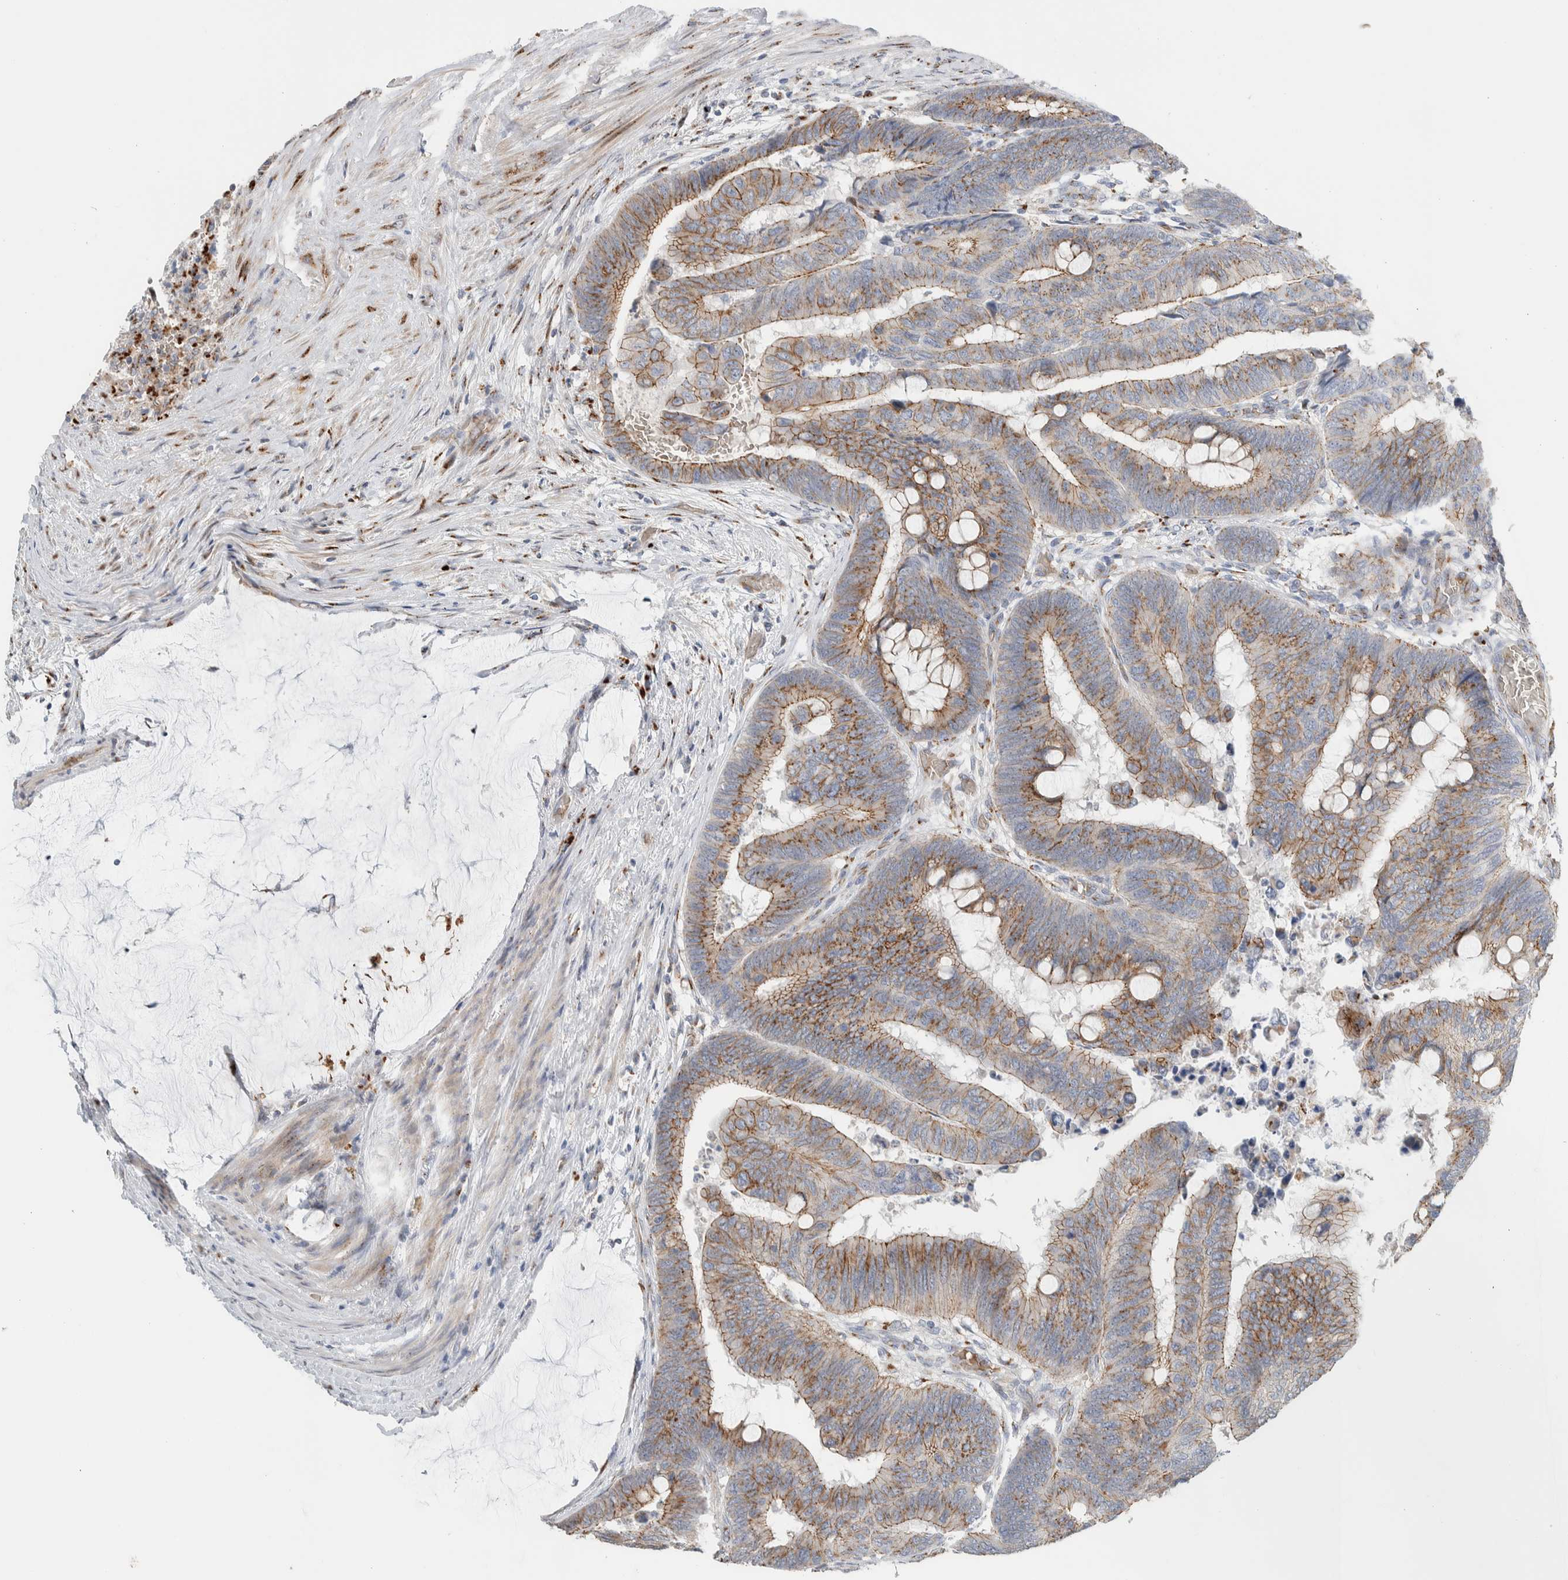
{"staining": {"intensity": "moderate", "quantity": ">75%", "location": "cytoplasmic/membranous"}, "tissue": "colorectal cancer", "cell_type": "Tumor cells", "image_type": "cancer", "snomed": [{"axis": "morphology", "description": "Normal tissue, NOS"}, {"axis": "morphology", "description": "Adenocarcinoma, NOS"}, {"axis": "topography", "description": "Rectum"}], "caption": "DAB (3,3'-diaminobenzidine) immunohistochemical staining of human colorectal cancer demonstrates moderate cytoplasmic/membranous protein staining in approximately >75% of tumor cells.", "gene": "SLC38A10", "patient": {"sex": "male", "age": 92}}